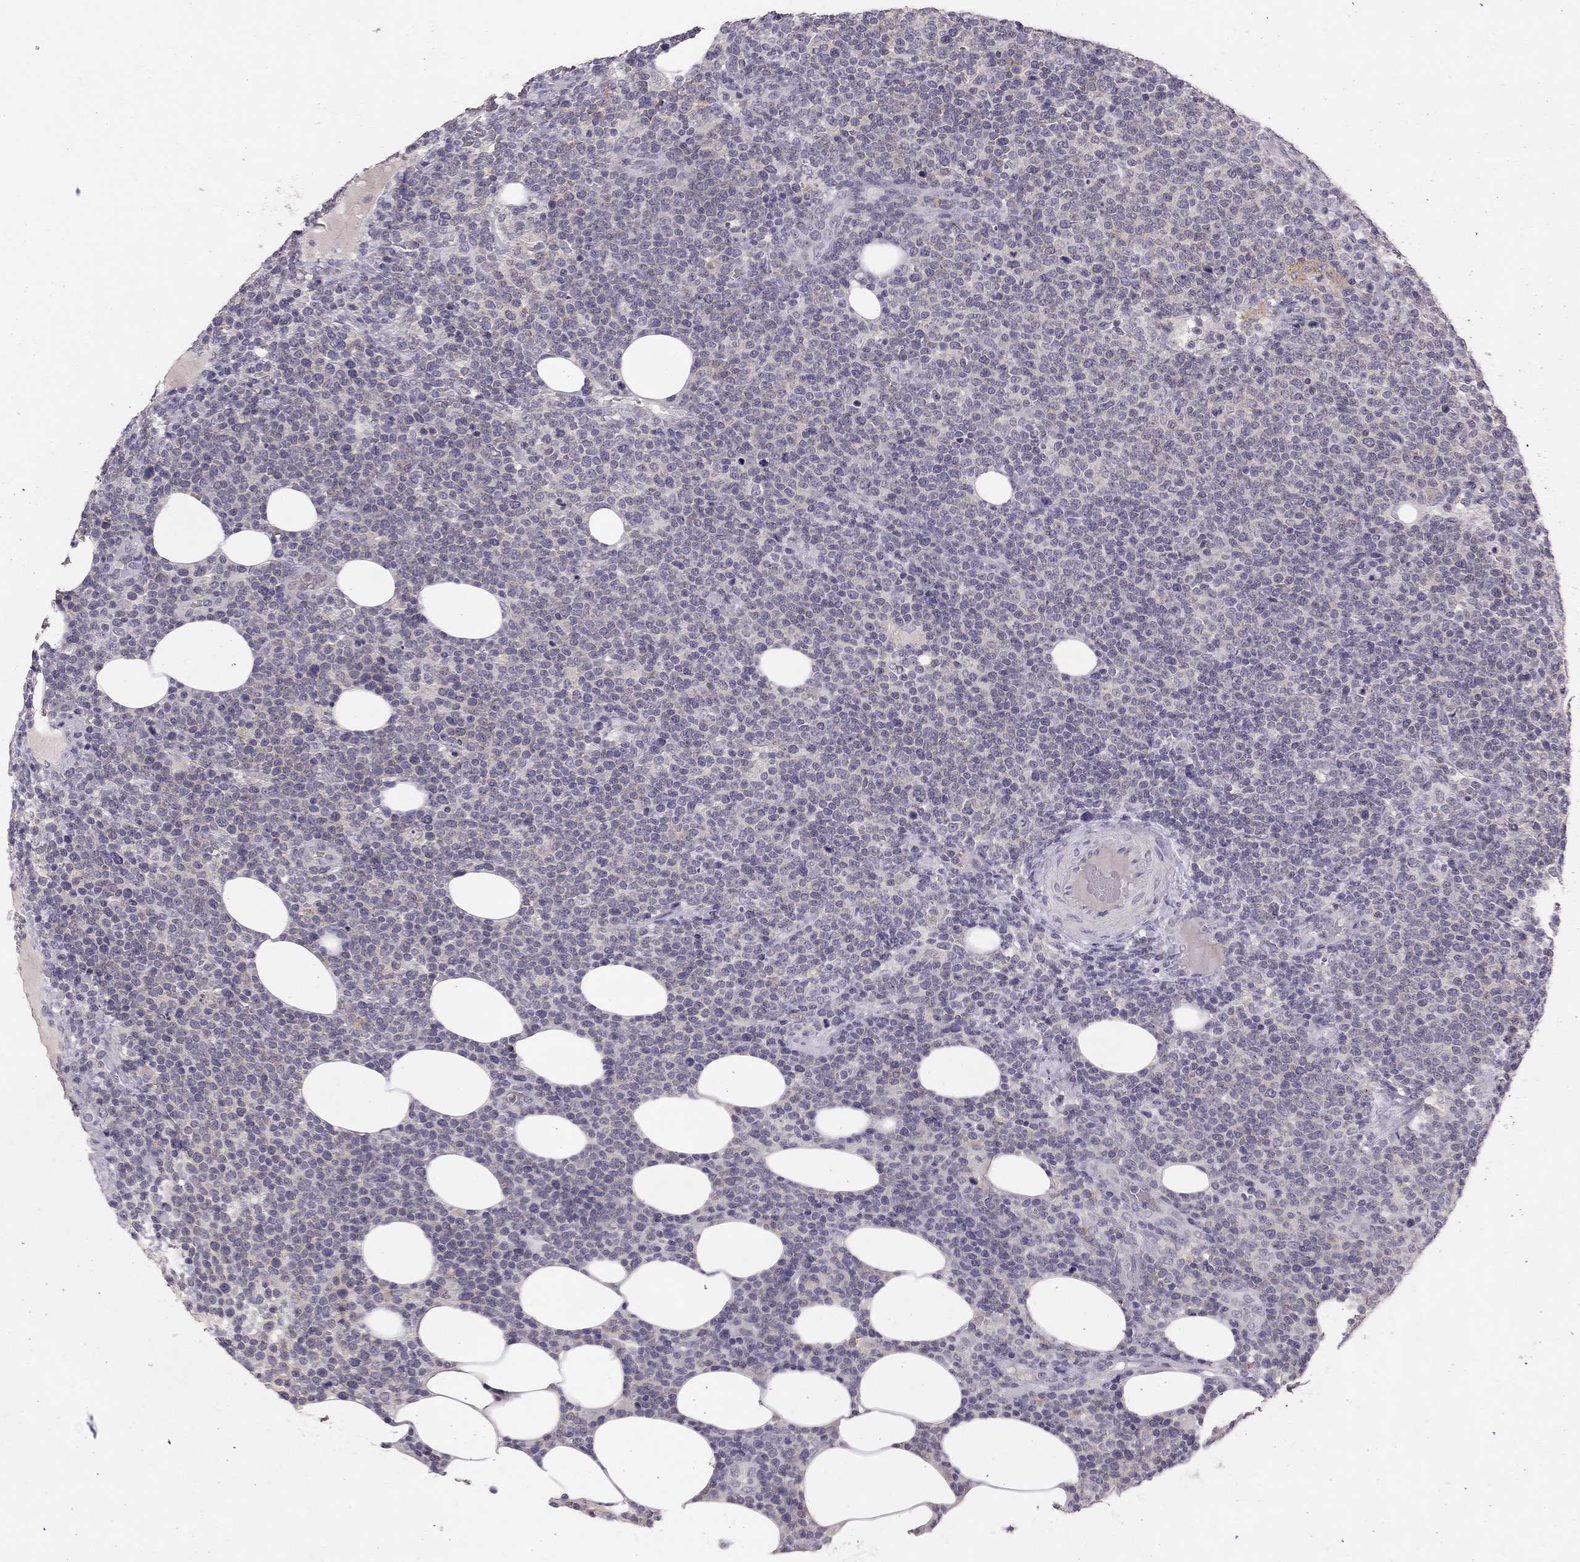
{"staining": {"intensity": "negative", "quantity": "none", "location": "none"}, "tissue": "lymphoma", "cell_type": "Tumor cells", "image_type": "cancer", "snomed": [{"axis": "morphology", "description": "Malignant lymphoma, non-Hodgkin's type, High grade"}, {"axis": "topography", "description": "Lymph node"}], "caption": "This histopathology image is of high-grade malignant lymphoma, non-Hodgkin's type stained with immunohistochemistry (IHC) to label a protein in brown with the nuclei are counter-stained blue. There is no positivity in tumor cells.", "gene": "ADORA2A", "patient": {"sex": "male", "age": 61}}